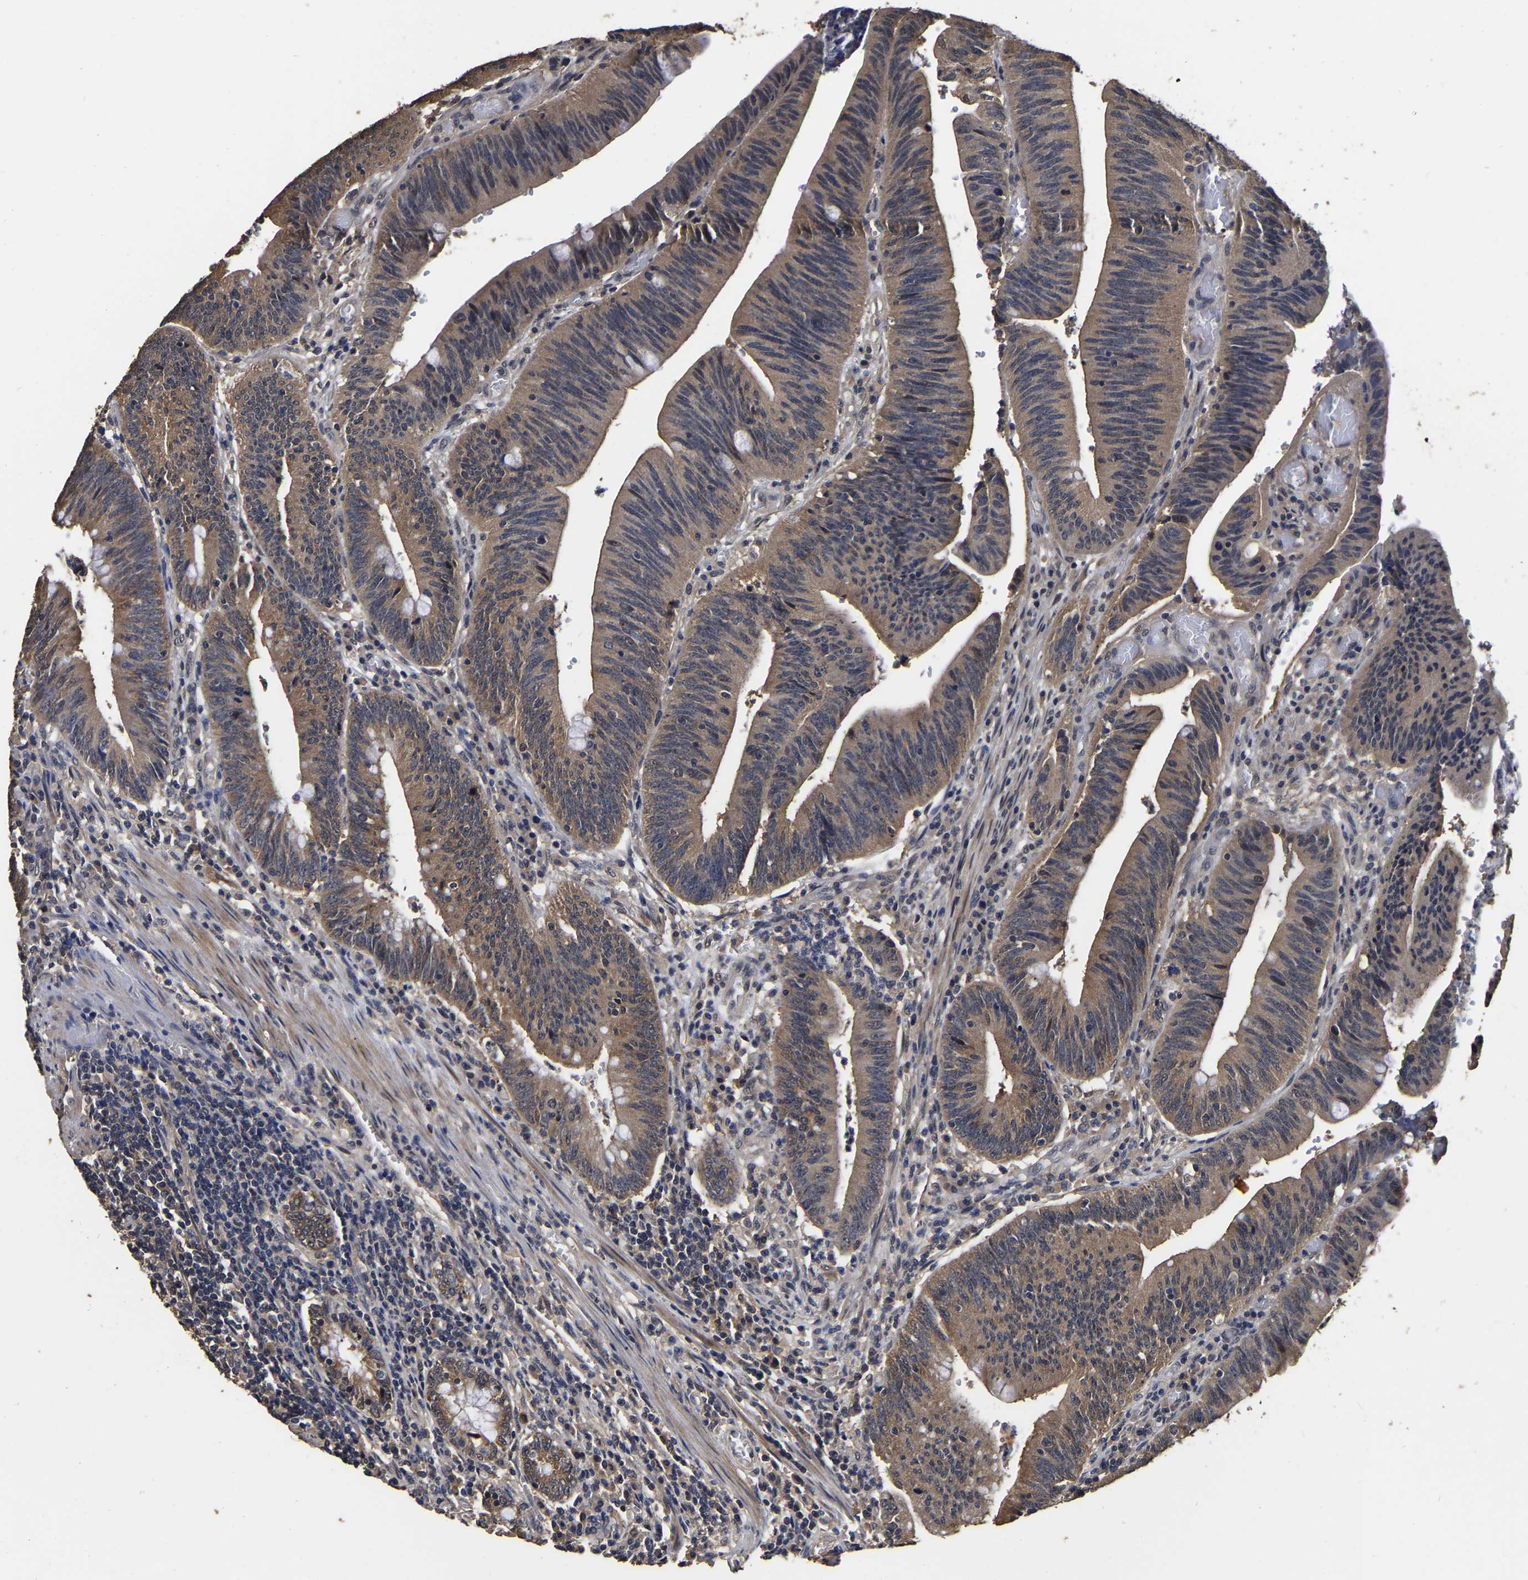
{"staining": {"intensity": "moderate", "quantity": ">75%", "location": "cytoplasmic/membranous"}, "tissue": "colorectal cancer", "cell_type": "Tumor cells", "image_type": "cancer", "snomed": [{"axis": "morphology", "description": "Normal tissue, NOS"}, {"axis": "morphology", "description": "Adenocarcinoma, NOS"}, {"axis": "topography", "description": "Rectum"}], "caption": "A high-resolution micrograph shows immunohistochemistry staining of adenocarcinoma (colorectal), which exhibits moderate cytoplasmic/membranous expression in about >75% of tumor cells. The protein is stained brown, and the nuclei are stained in blue (DAB (3,3'-diaminobenzidine) IHC with brightfield microscopy, high magnification).", "gene": "STK32C", "patient": {"sex": "female", "age": 66}}